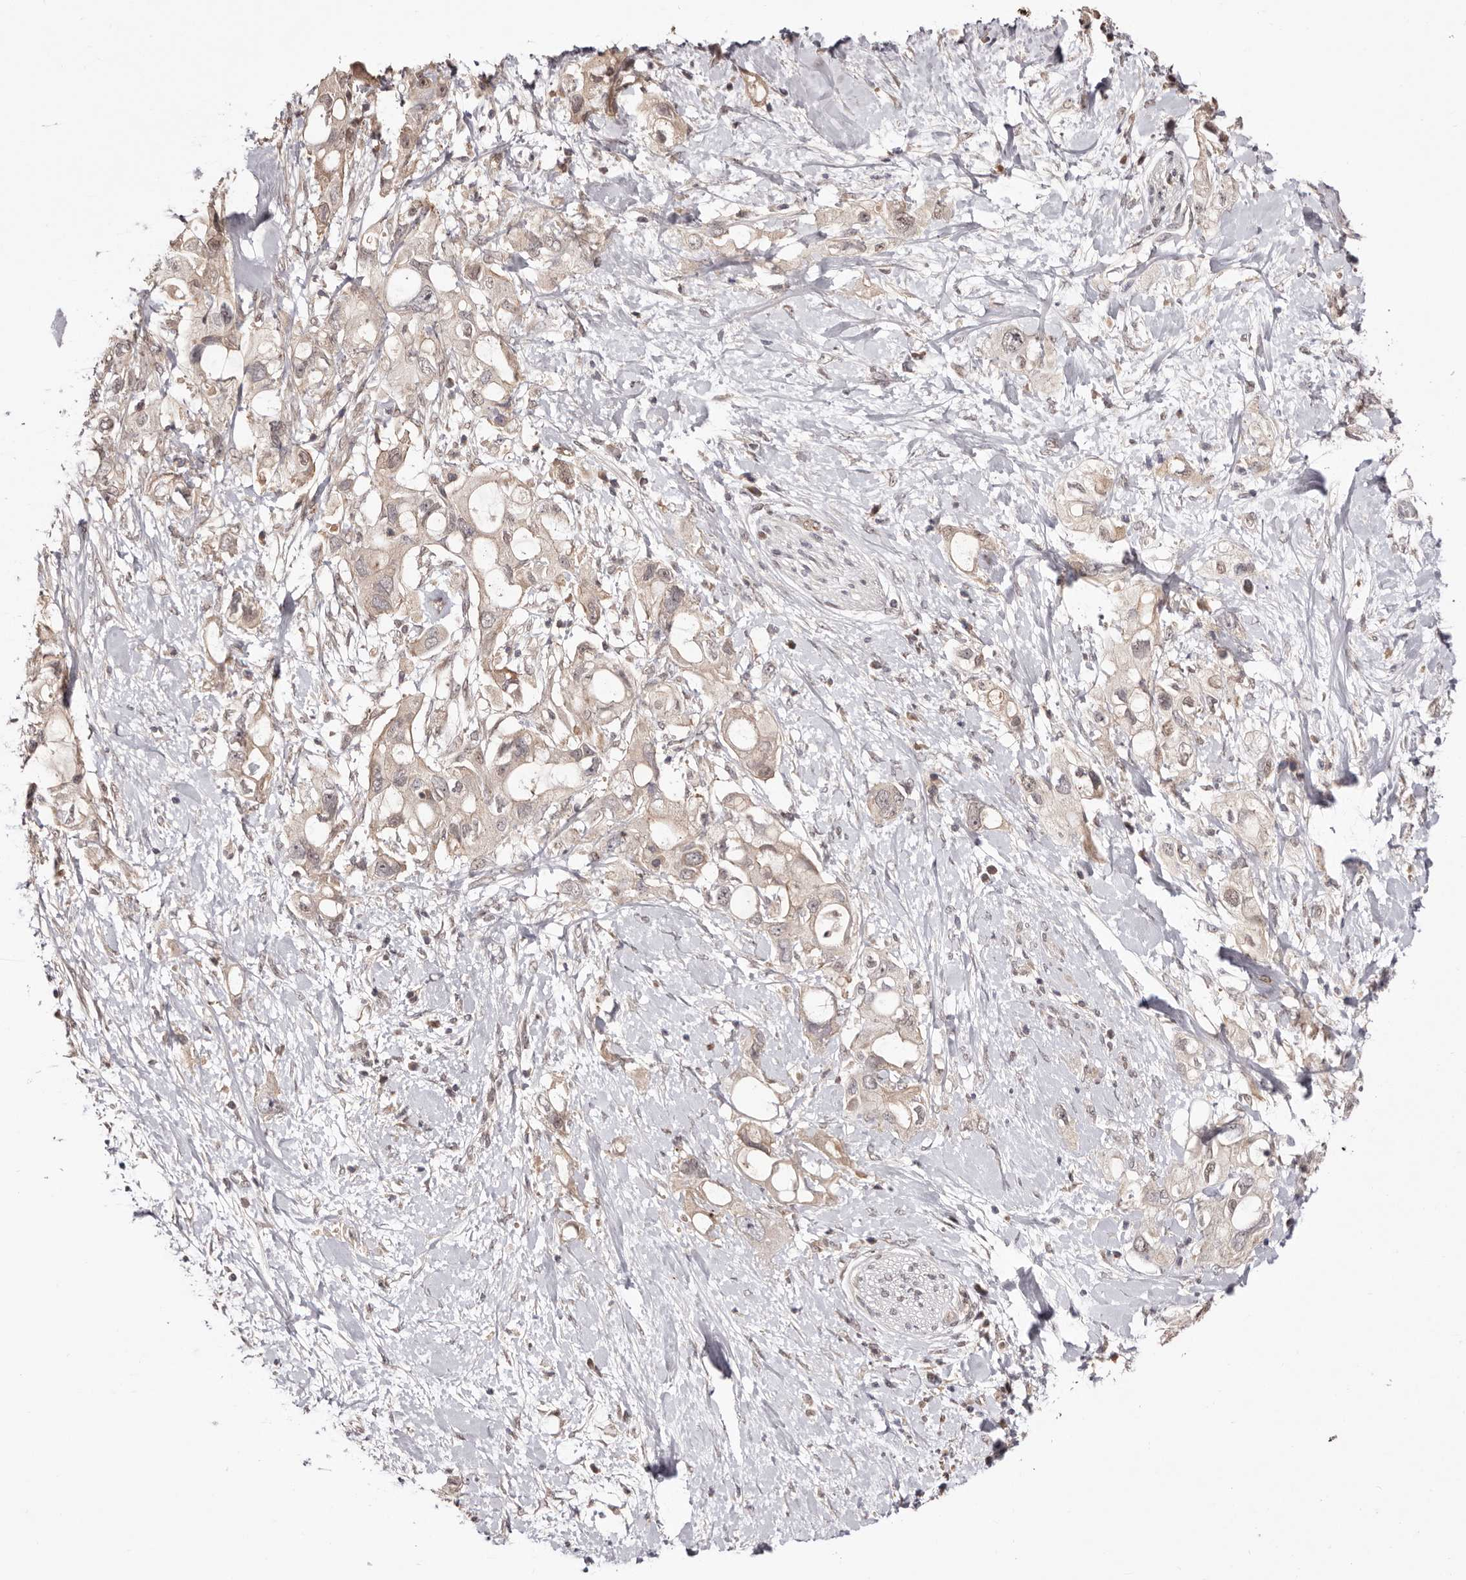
{"staining": {"intensity": "weak", "quantity": "<25%", "location": "cytoplasmic/membranous"}, "tissue": "pancreatic cancer", "cell_type": "Tumor cells", "image_type": "cancer", "snomed": [{"axis": "morphology", "description": "Adenocarcinoma, NOS"}, {"axis": "topography", "description": "Pancreas"}], "caption": "An image of human adenocarcinoma (pancreatic) is negative for staining in tumor cells. (Immunohistochemistry, brightfield microscopy, high magnification).", "gene": "EGR3", "patient": {"sex": "female", "age": 56}}